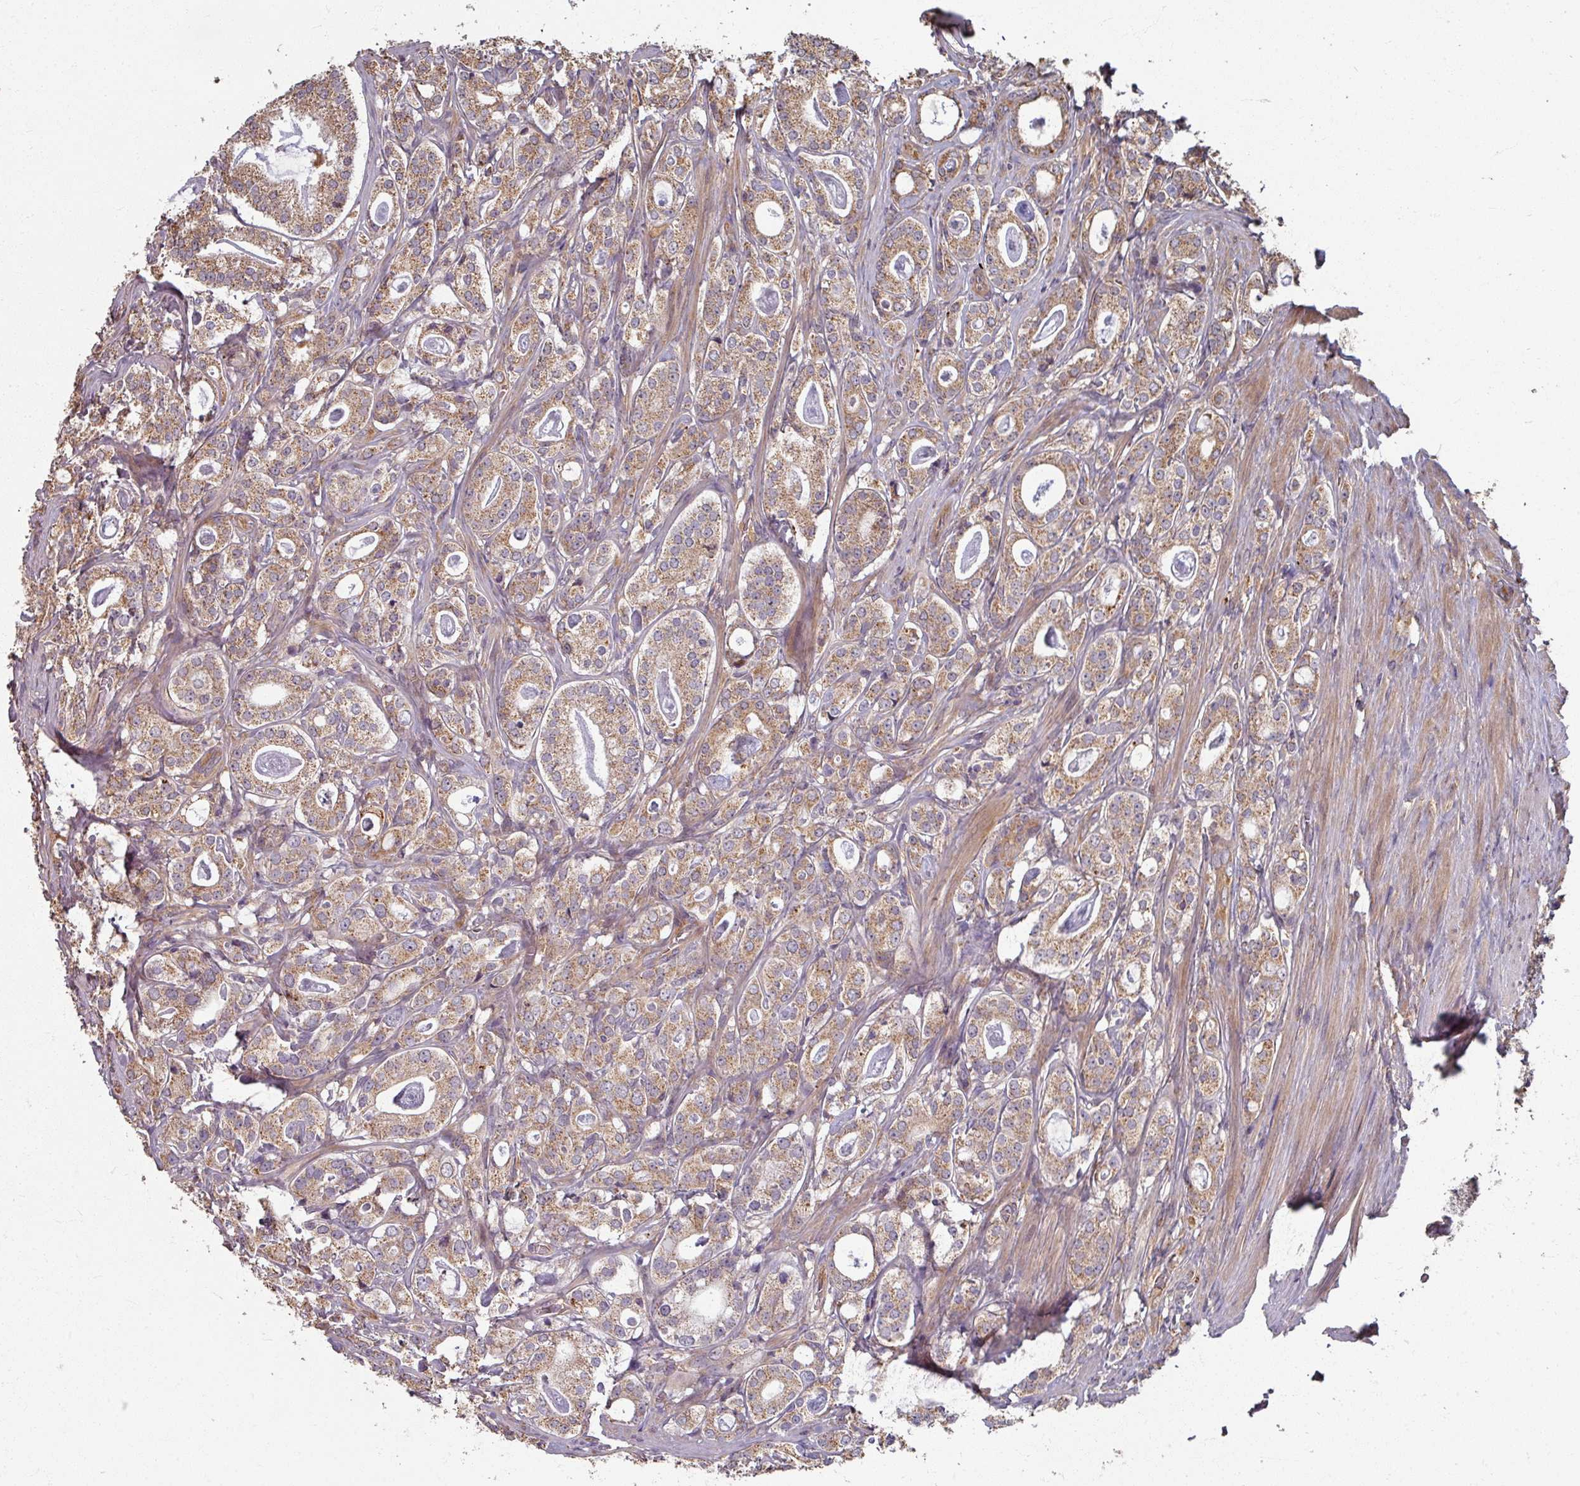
{"staining": {"intensity": "moderate", "quantity": ">75%", "location": "cytoplasmic/membranous"}, "tissue": "prostate cancer", "cell_type": "Tumor cells", "image_type": "cancer", "snomed": [{"axis": "morphology", "description": "Adenocarcinoma, High grade"}, {"axis": "topography", "description": "Prostate"}], "caption": "Prostate cancer (adenocarcinoma (high-grade)) stained with DAB (3,3'-diaminobenzidine) immunohistochemistry exhibits medium levels of moderate cytoplasmic/membranous staining in approximately >75% of tumor cells. The staining was performed using DAB (3,3'-diaminobenzidine), with brown indicating positive protein expression. Nuclei are stained blue with hematoxylin.", "gene": "CCDC68", "patient": {"sex": "male", "age": 63}}